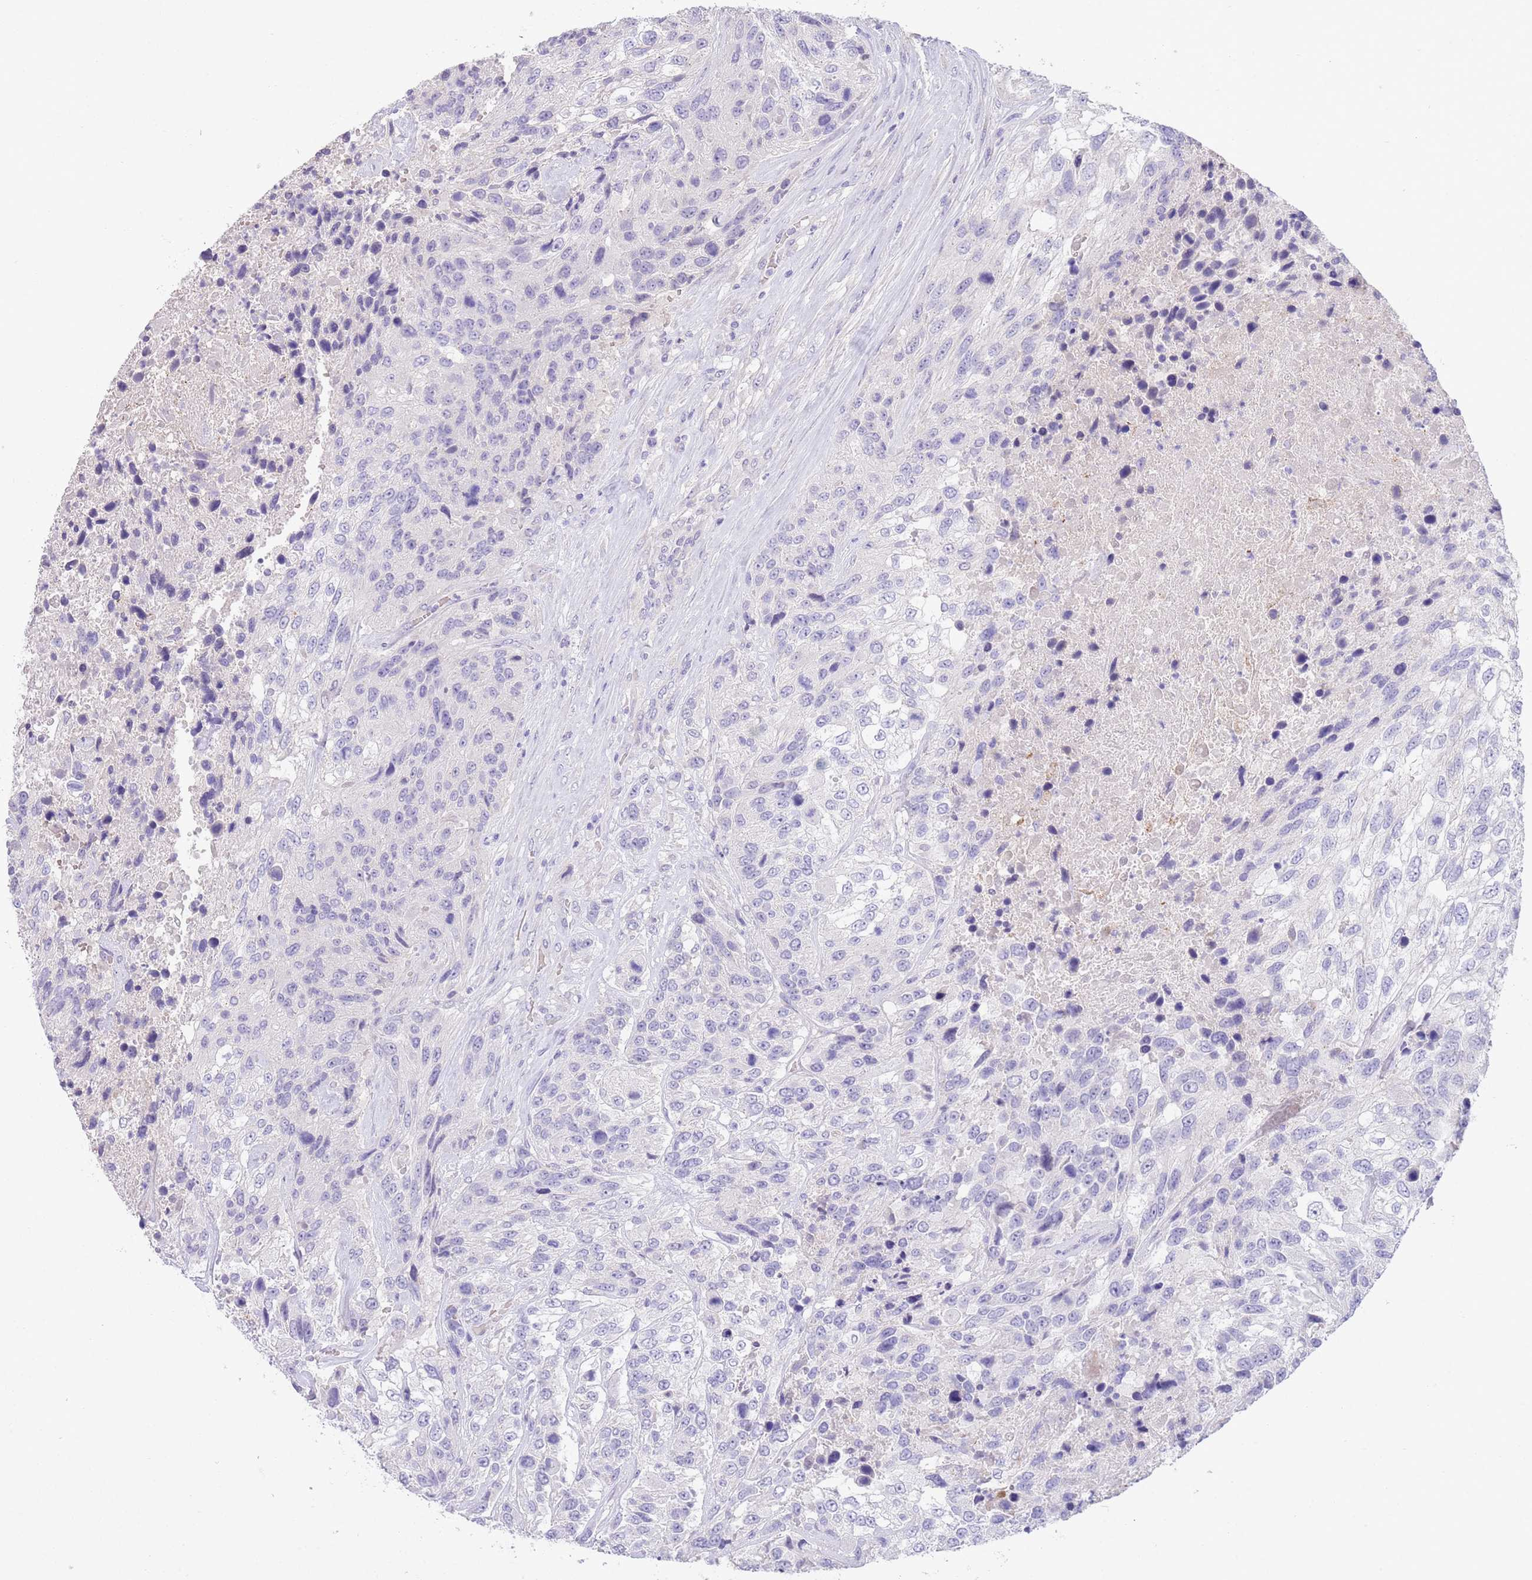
{"staining": {"intensity": "negative", "quantity": "none", "location": "none"}, "tissue": "urothelial cancer", "cell_type": "Tumor cells", "image_type": "cancer", "snomed": [{"axis": "morphology", "description": "Urothelial carcinoma, High grade"}, {"axis": "topography", "description": "Urinary bladder"}], "caption": "Urothelial cancer was stained to show a protein in brown. There is no significant expression in tumor cells.", "gene": "SFTPA1", "patient": {"sex": "female", "age": 70}}